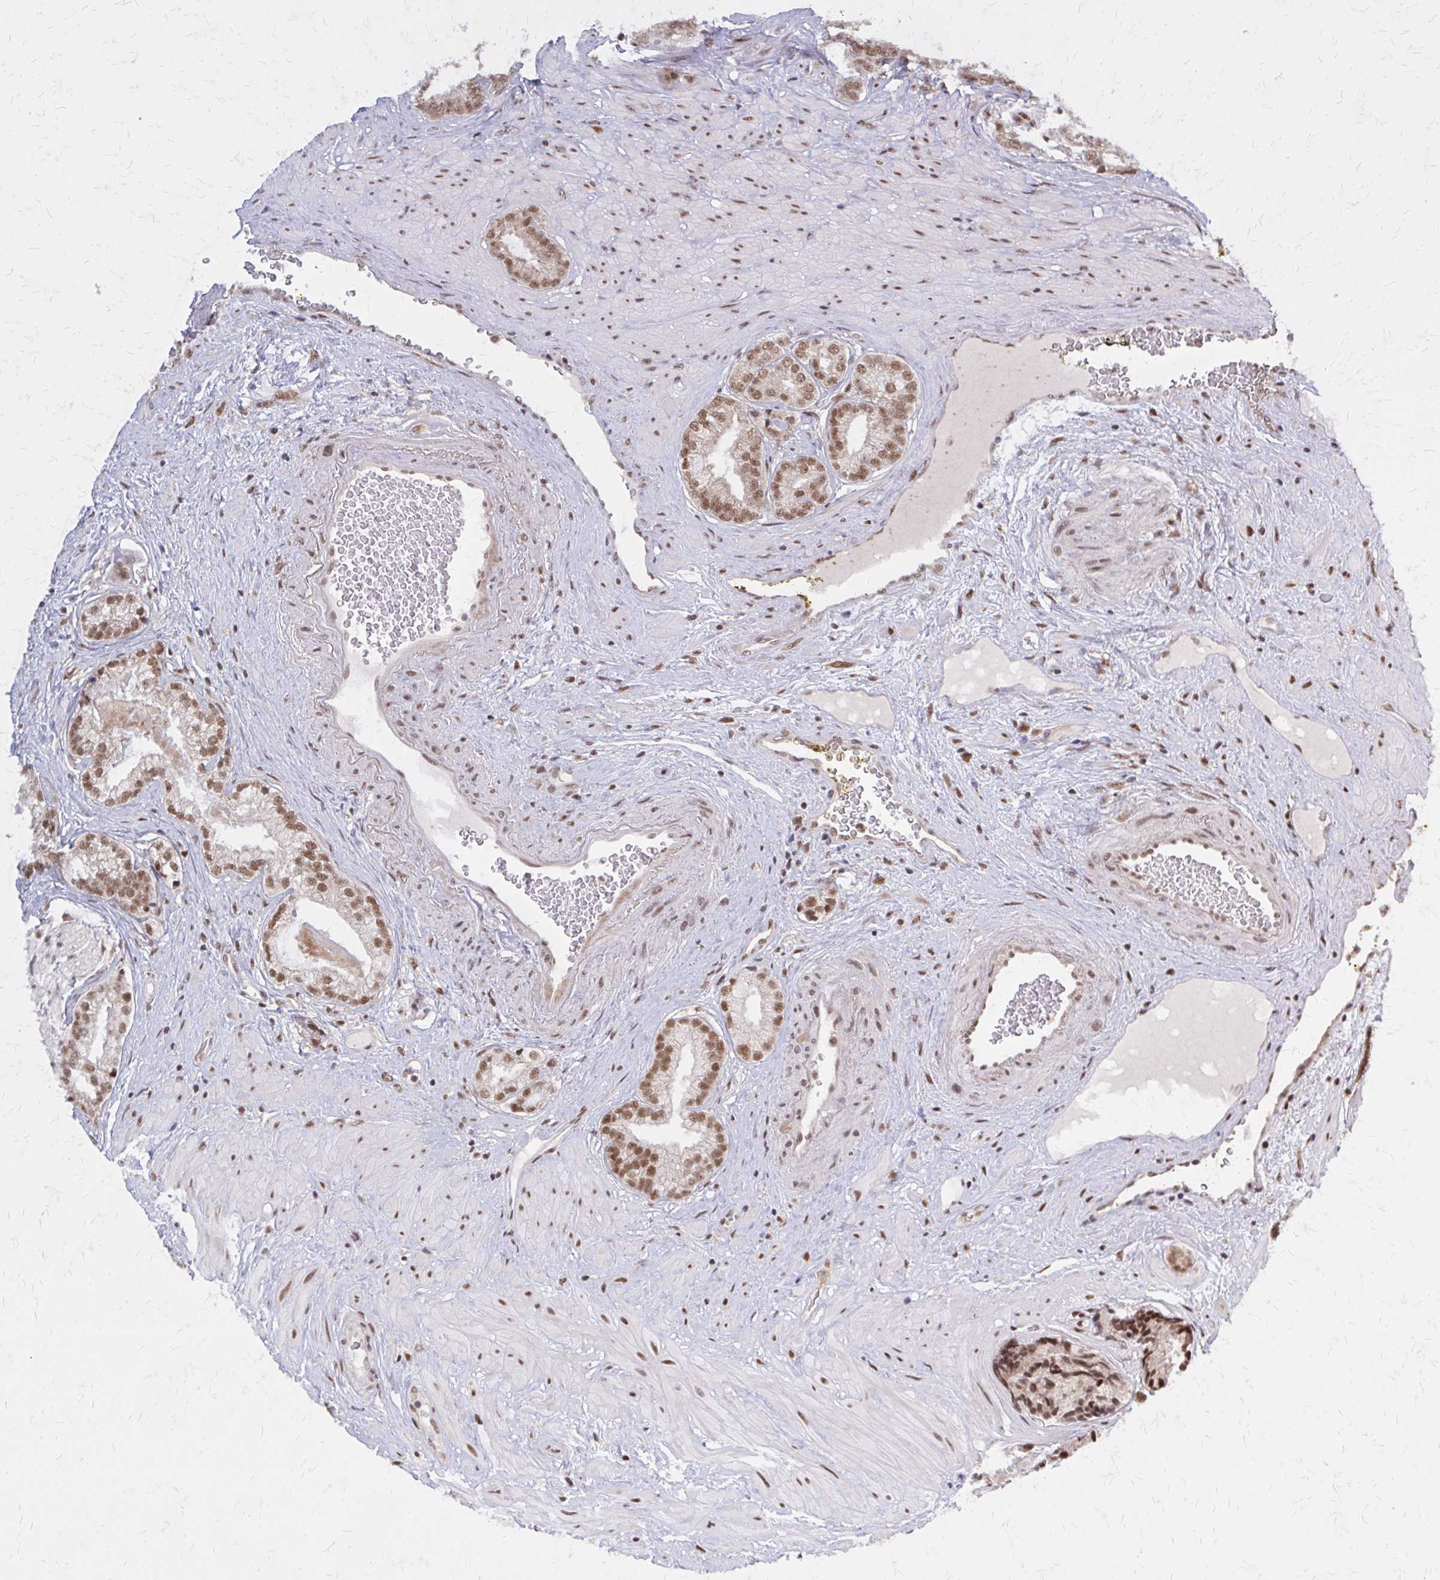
{"staining": {"intensity": "moderate", "quantity": ">75%", "location": "nuclear"}, "tissue": "prostate cancer", "cell_type": "Tumor cells", "image_type": "cancer", "snomed": [{"axis": "morphology", "description": "Adenocarcinoma, Low grade"}, {"axis": "topography", "description": "Prostate"}], "caption": "IHC photomicrograph of human adenocarcinoma (low-grade) (prostate) stained for a protein (brown), which displays medium levels of moderate nuclear expression in about >75% of tumor cells.", "gene": "HDAC3", "patient": {"sex": "male", "age": 61}}